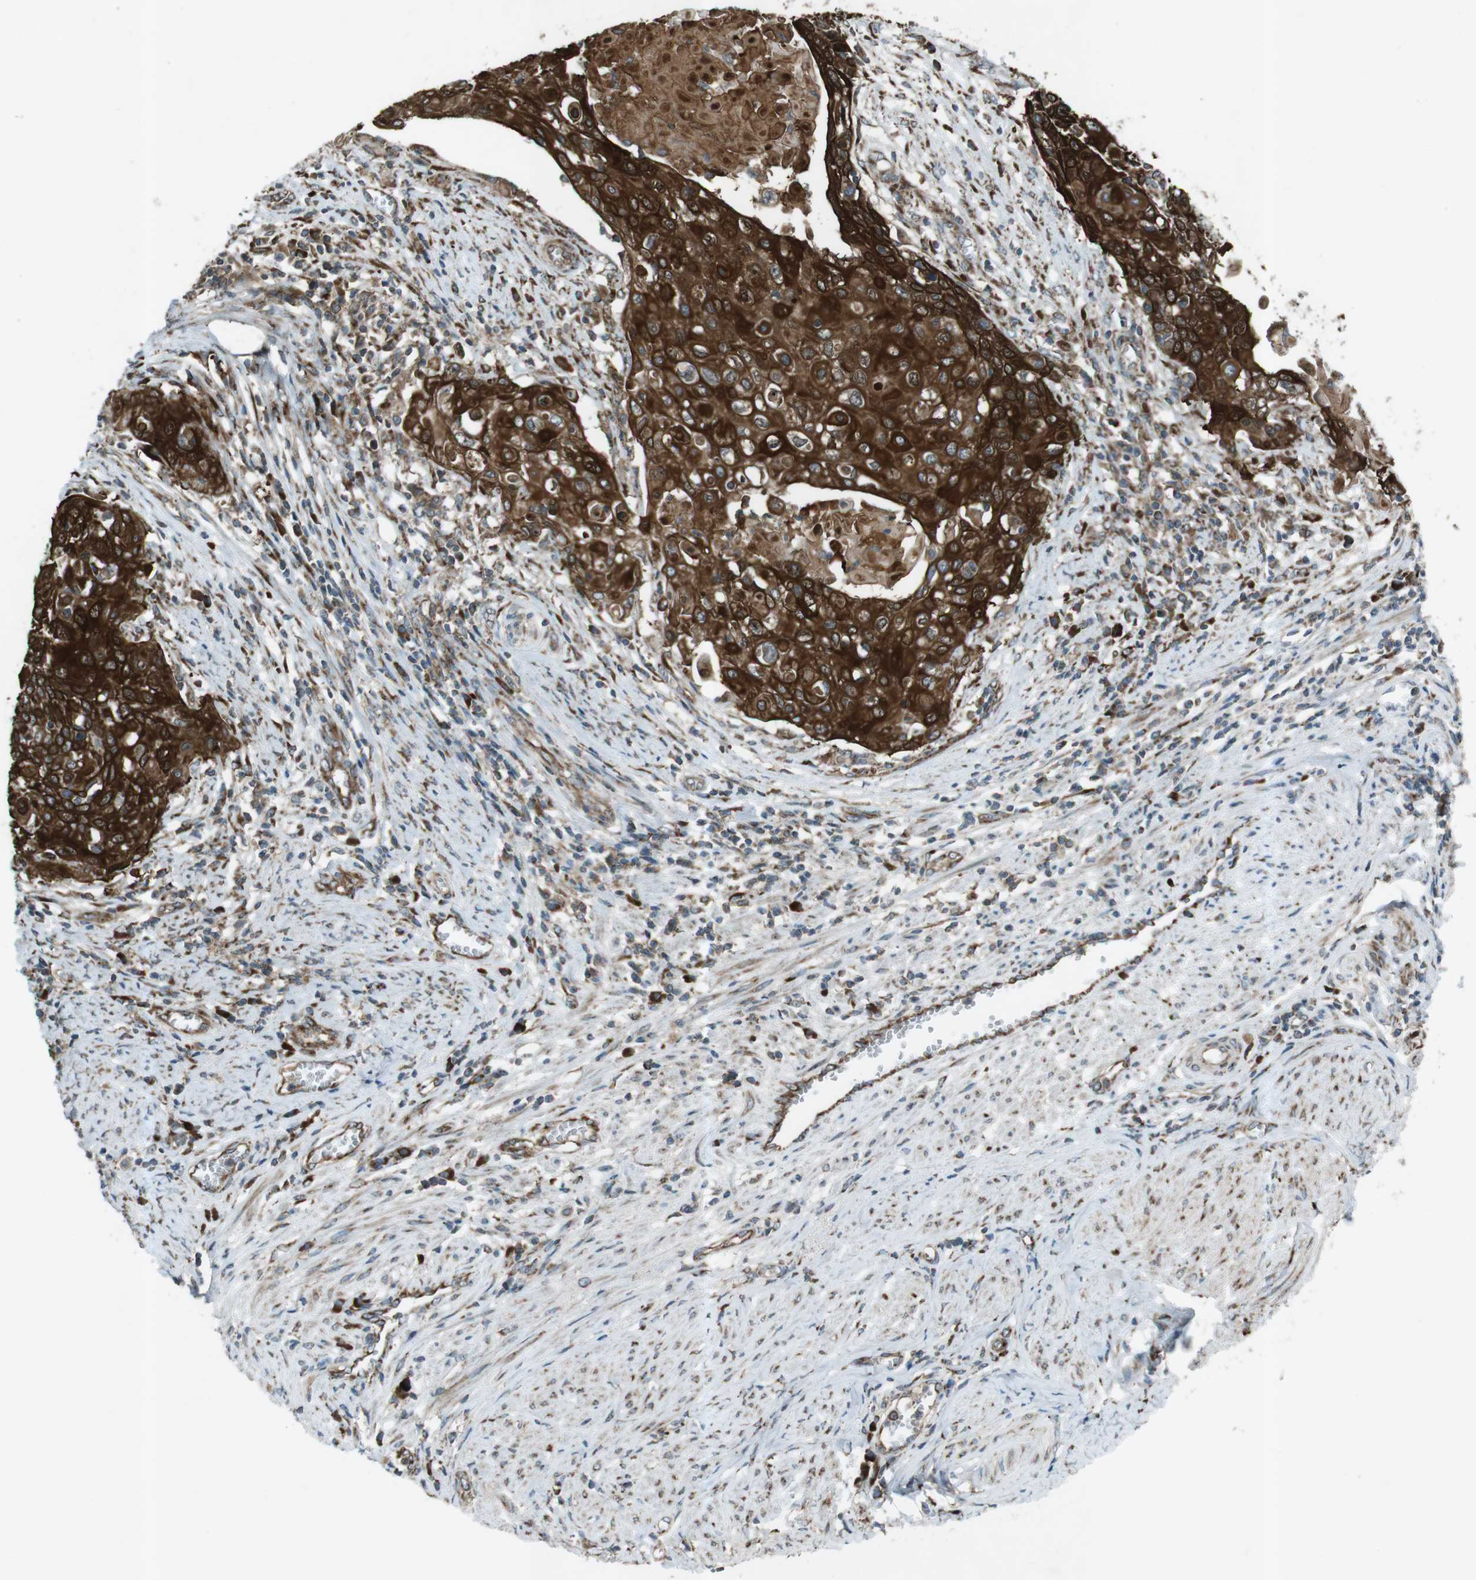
{"staining": {"intensity": "strong", "quantity": "25%-75%", "location": "cytoplasmic/membranous,nuclear"}, "tissue": "cervical cancer", "cell_type": "Tumor cells", "image_type": "cancer", "snomed": [{"axis": "morphology", "description": "Squamous cell carcinoma, NOS"}, {"axis": "topography", "description": "Cervix"}], "caption": "Cervical squamous cell carcinoma stained for a protein (brown) shows strong cytoplasmic/membranous and nuclear positive expression in approximately 25%-75% of tumor cells.", "gene": "SLC41A1", "patient": {"sex": "female", "age": 39}}